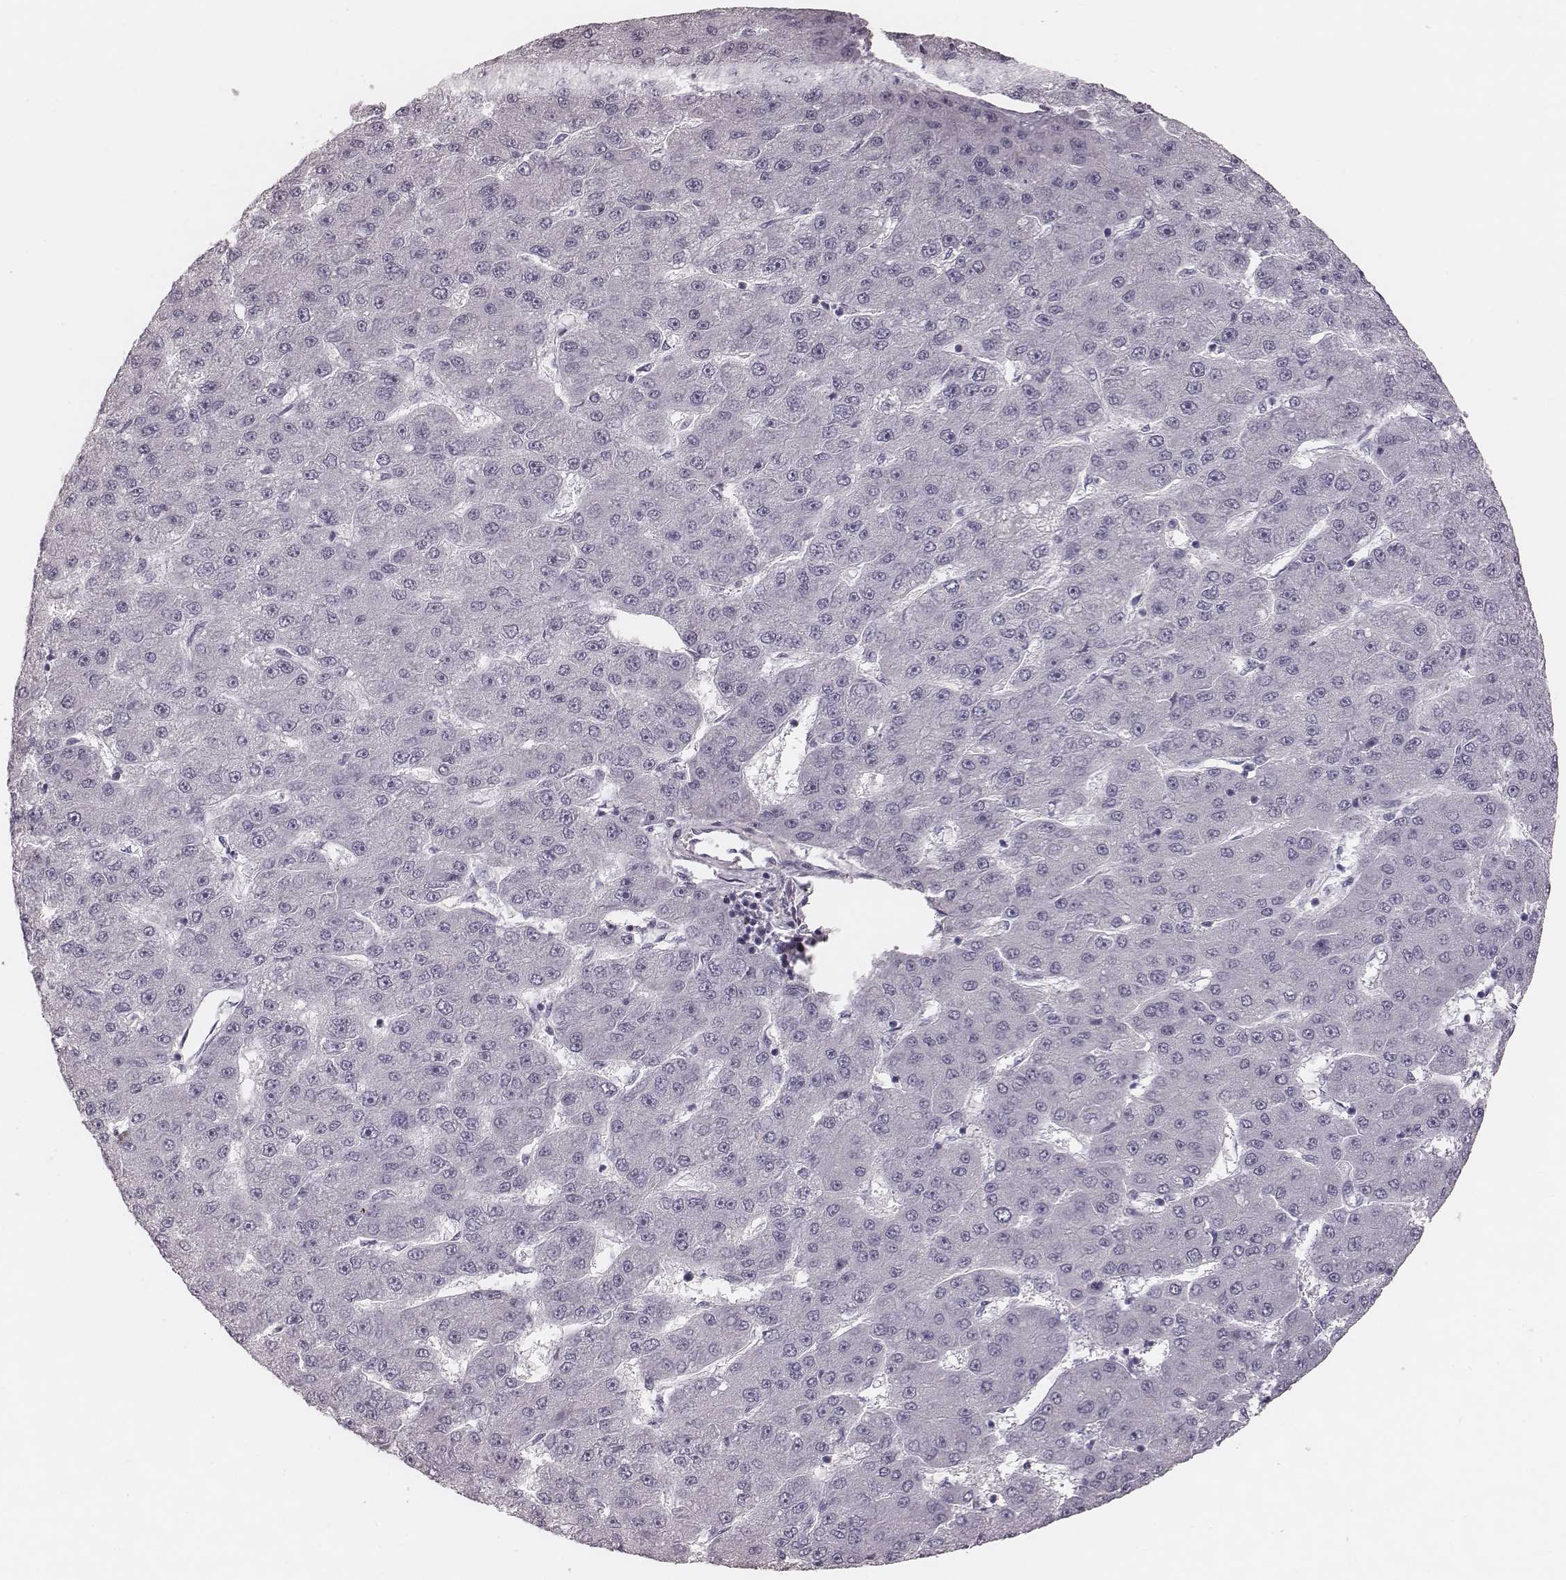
{"staining": {"intensity": "negative", "quantity": "none", "location": "none"}, "tissue": "liver cancer", "cell_type": "Tumor cells", "image_type": "cancer", "snomed": [{"axis": "morphology", "description": "Carcinoma, Hepatocellular, NOS"}, {"axis": "topography", "description": "Liver"}], "caption": "This is an IHC histopathology image of liver hepatocellular carcinoma. There is no positivity in tumor cells.", "gene": "SPA17", "patient": {"sex": "male", "age": 67}}